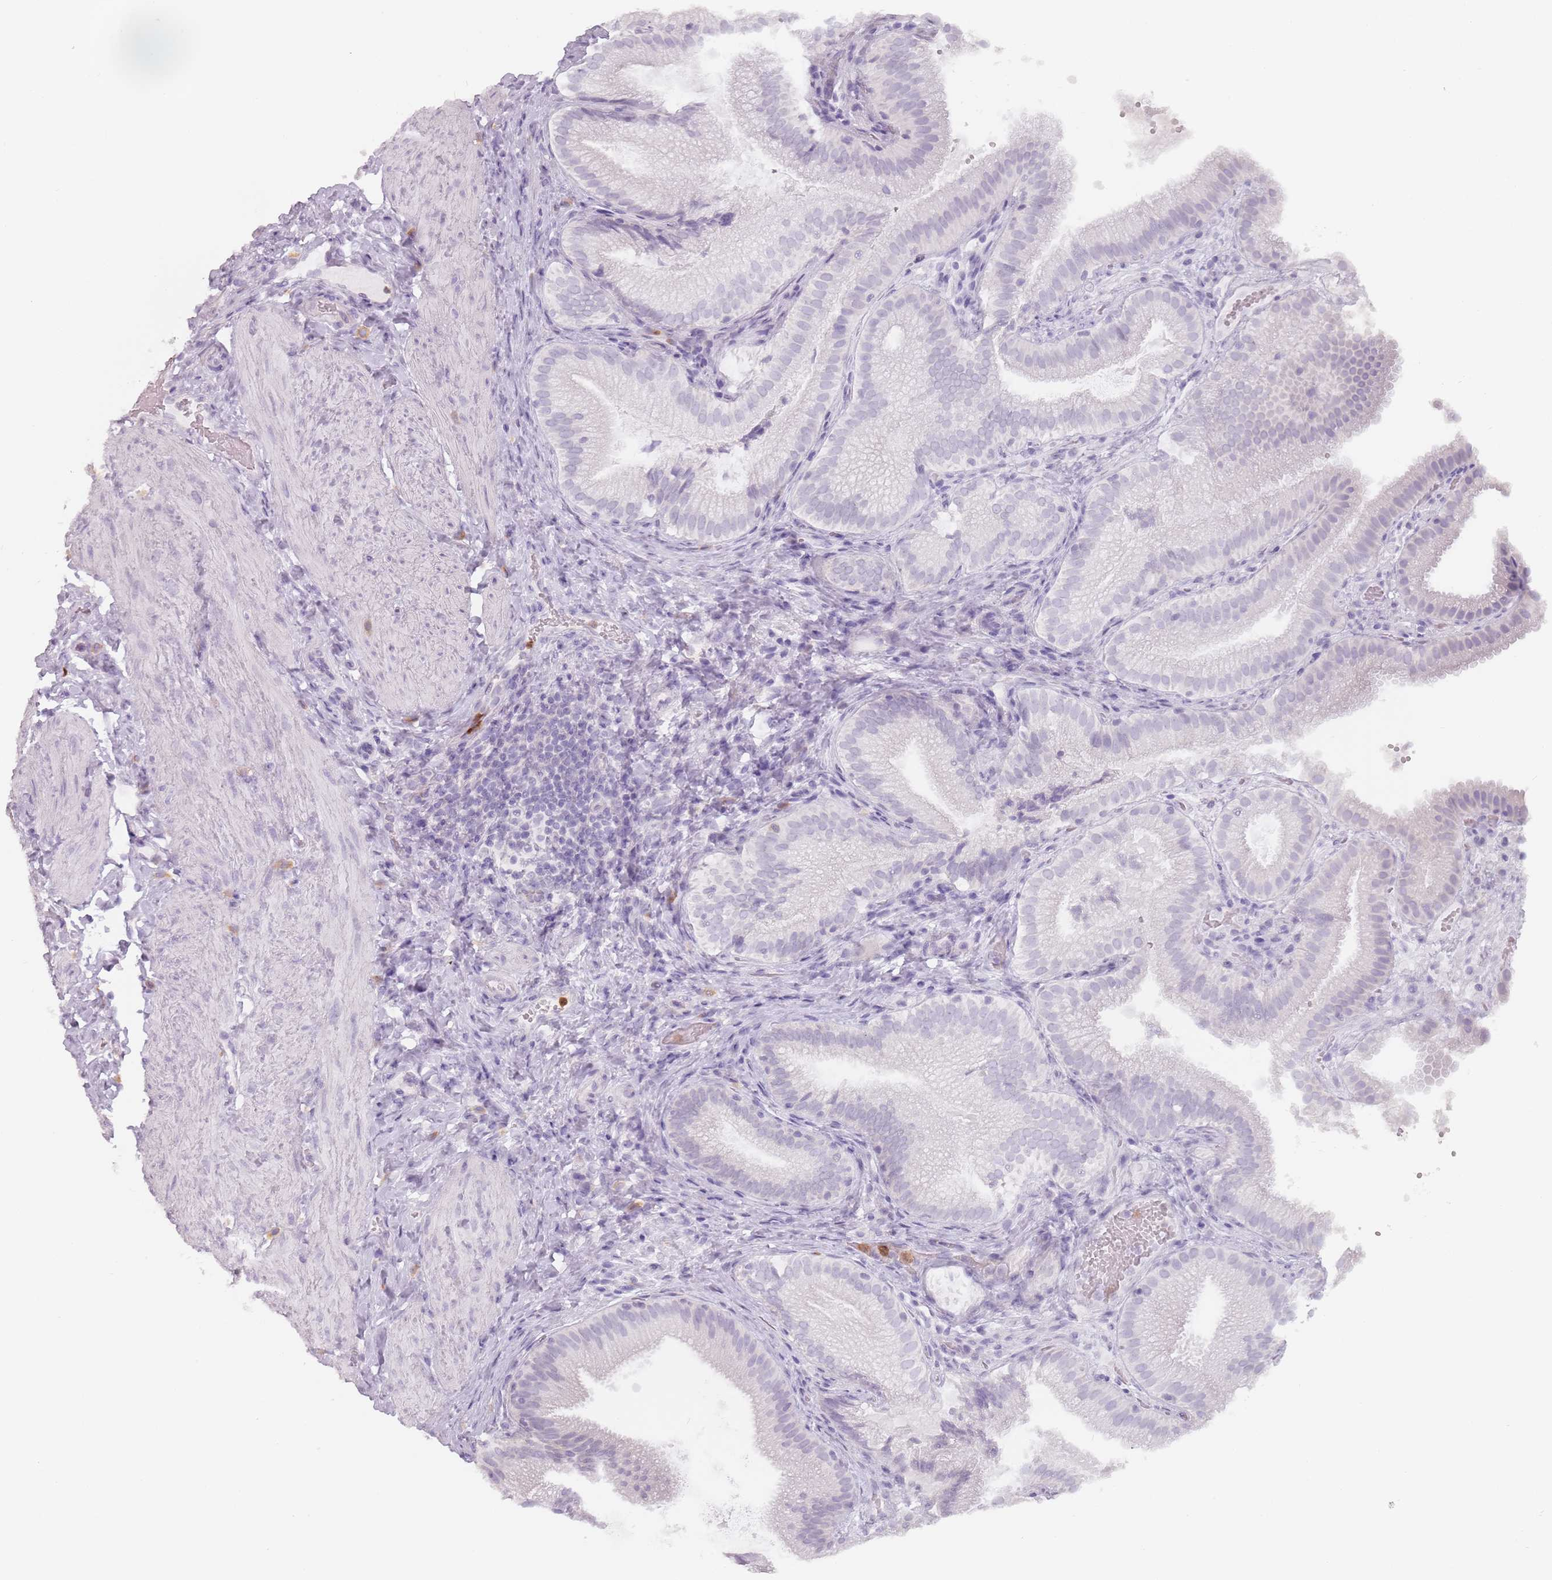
{"staining": {"intensity": "negative", "quantity": "none", "location": "none"}, "tissue": "gallbladder", "cell_type": "Glandular cells", "image_type": "normal", "snomed": [{"axis": "morphology", "description": "Normal tissue, NOS"}, {"axis": "topography", "description": "Gallbladder"}], "caption": "The histopathology image shows no staining of glandular cells in unremarkable gallbladder.", "gene": "ZNF584", "patient": {"sex": "female", "age": 30}}